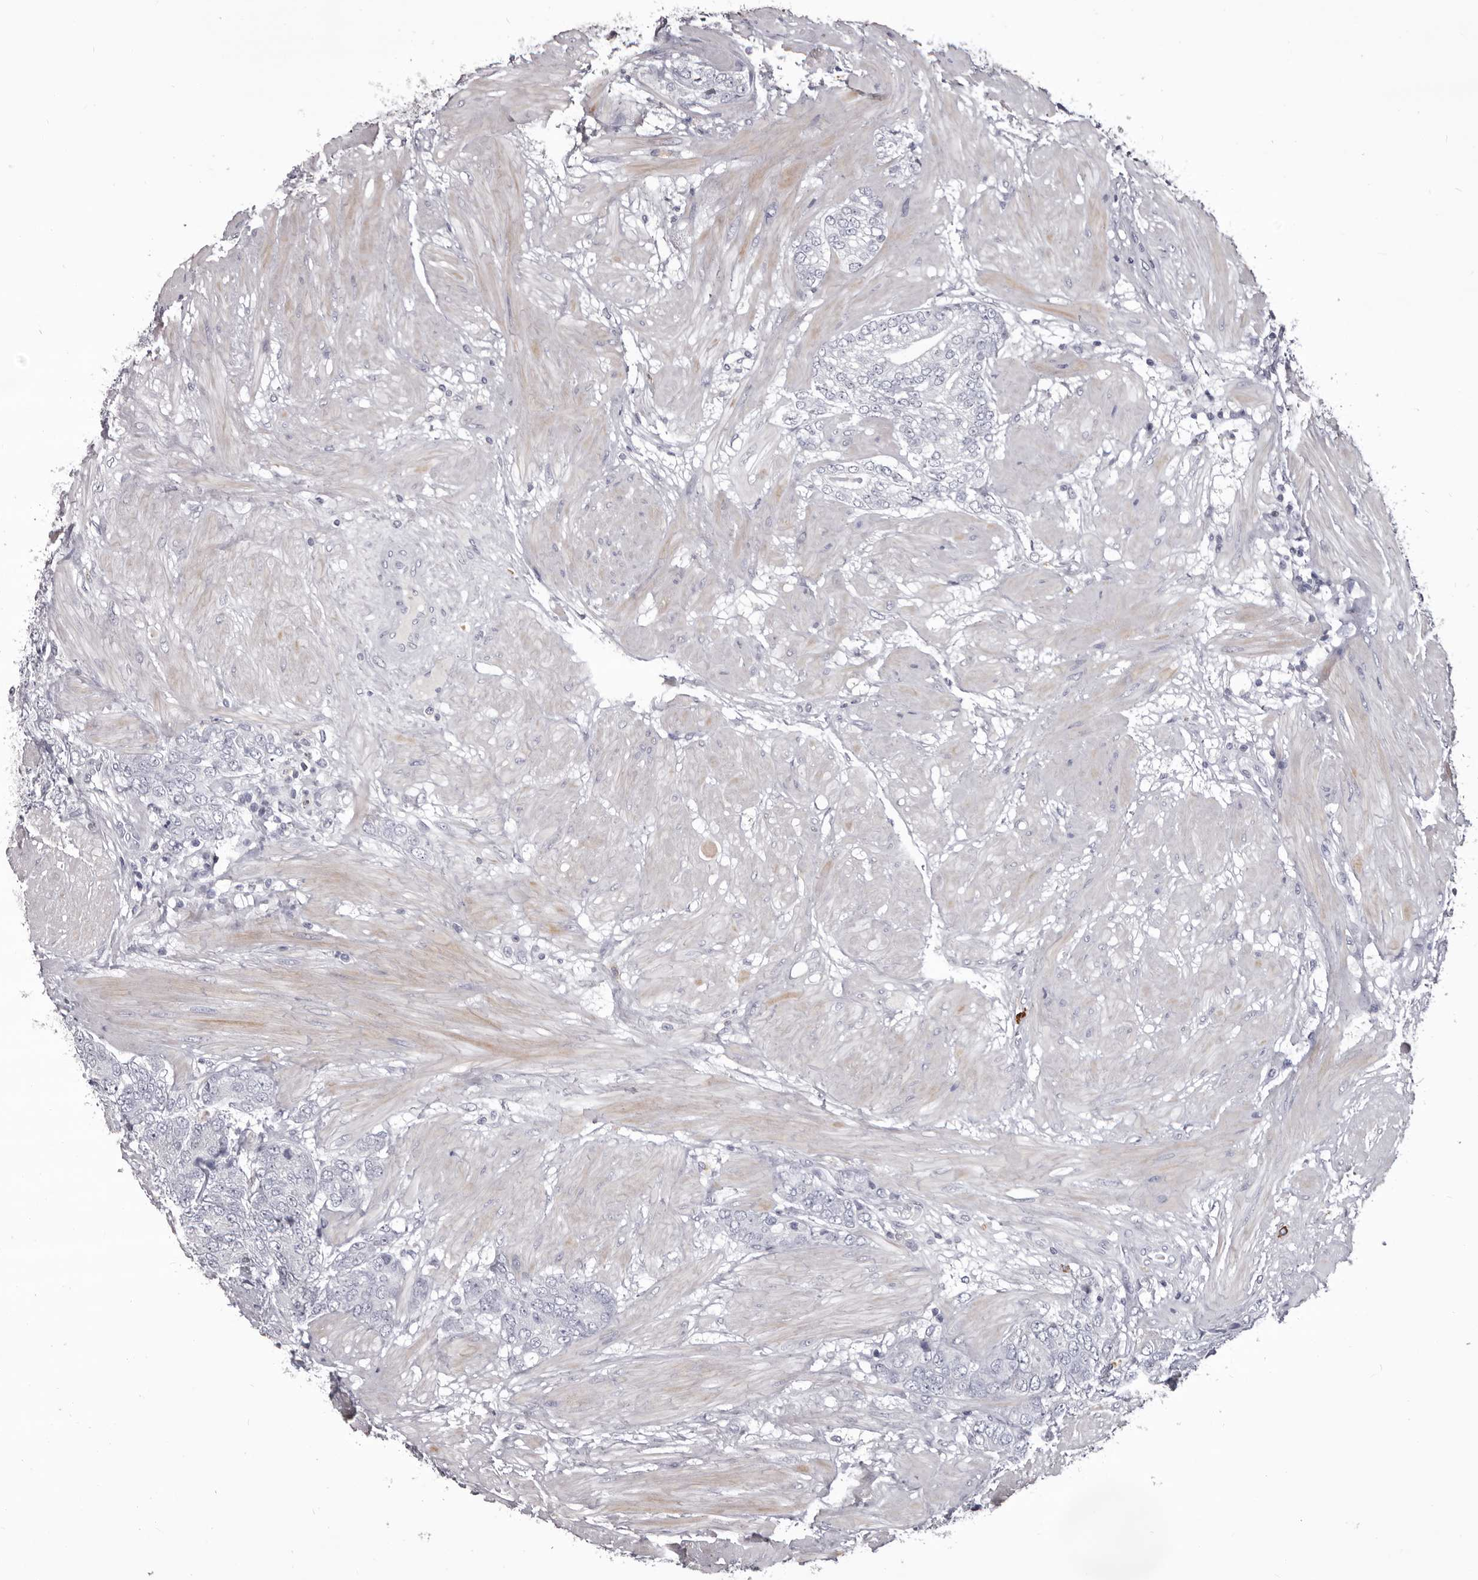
{"staining": {"intensity": "negative", "quantity": "none", "location": "none"}, "tissue": "prostate cancer", "cell_type": "Tumor cells", "image_type": "cancer", "snomed": [{"axis": "morphology", "description": "Adenocarcinoma, High grade"}, {"axis": "topography", "description": "Prostate"}], "caption": "Tumor cells show no significant expression in adenocarcinoma (high-grade) (prostate).", "gene": "GZMH", "patient": {"sex": "male", "age": 50}}